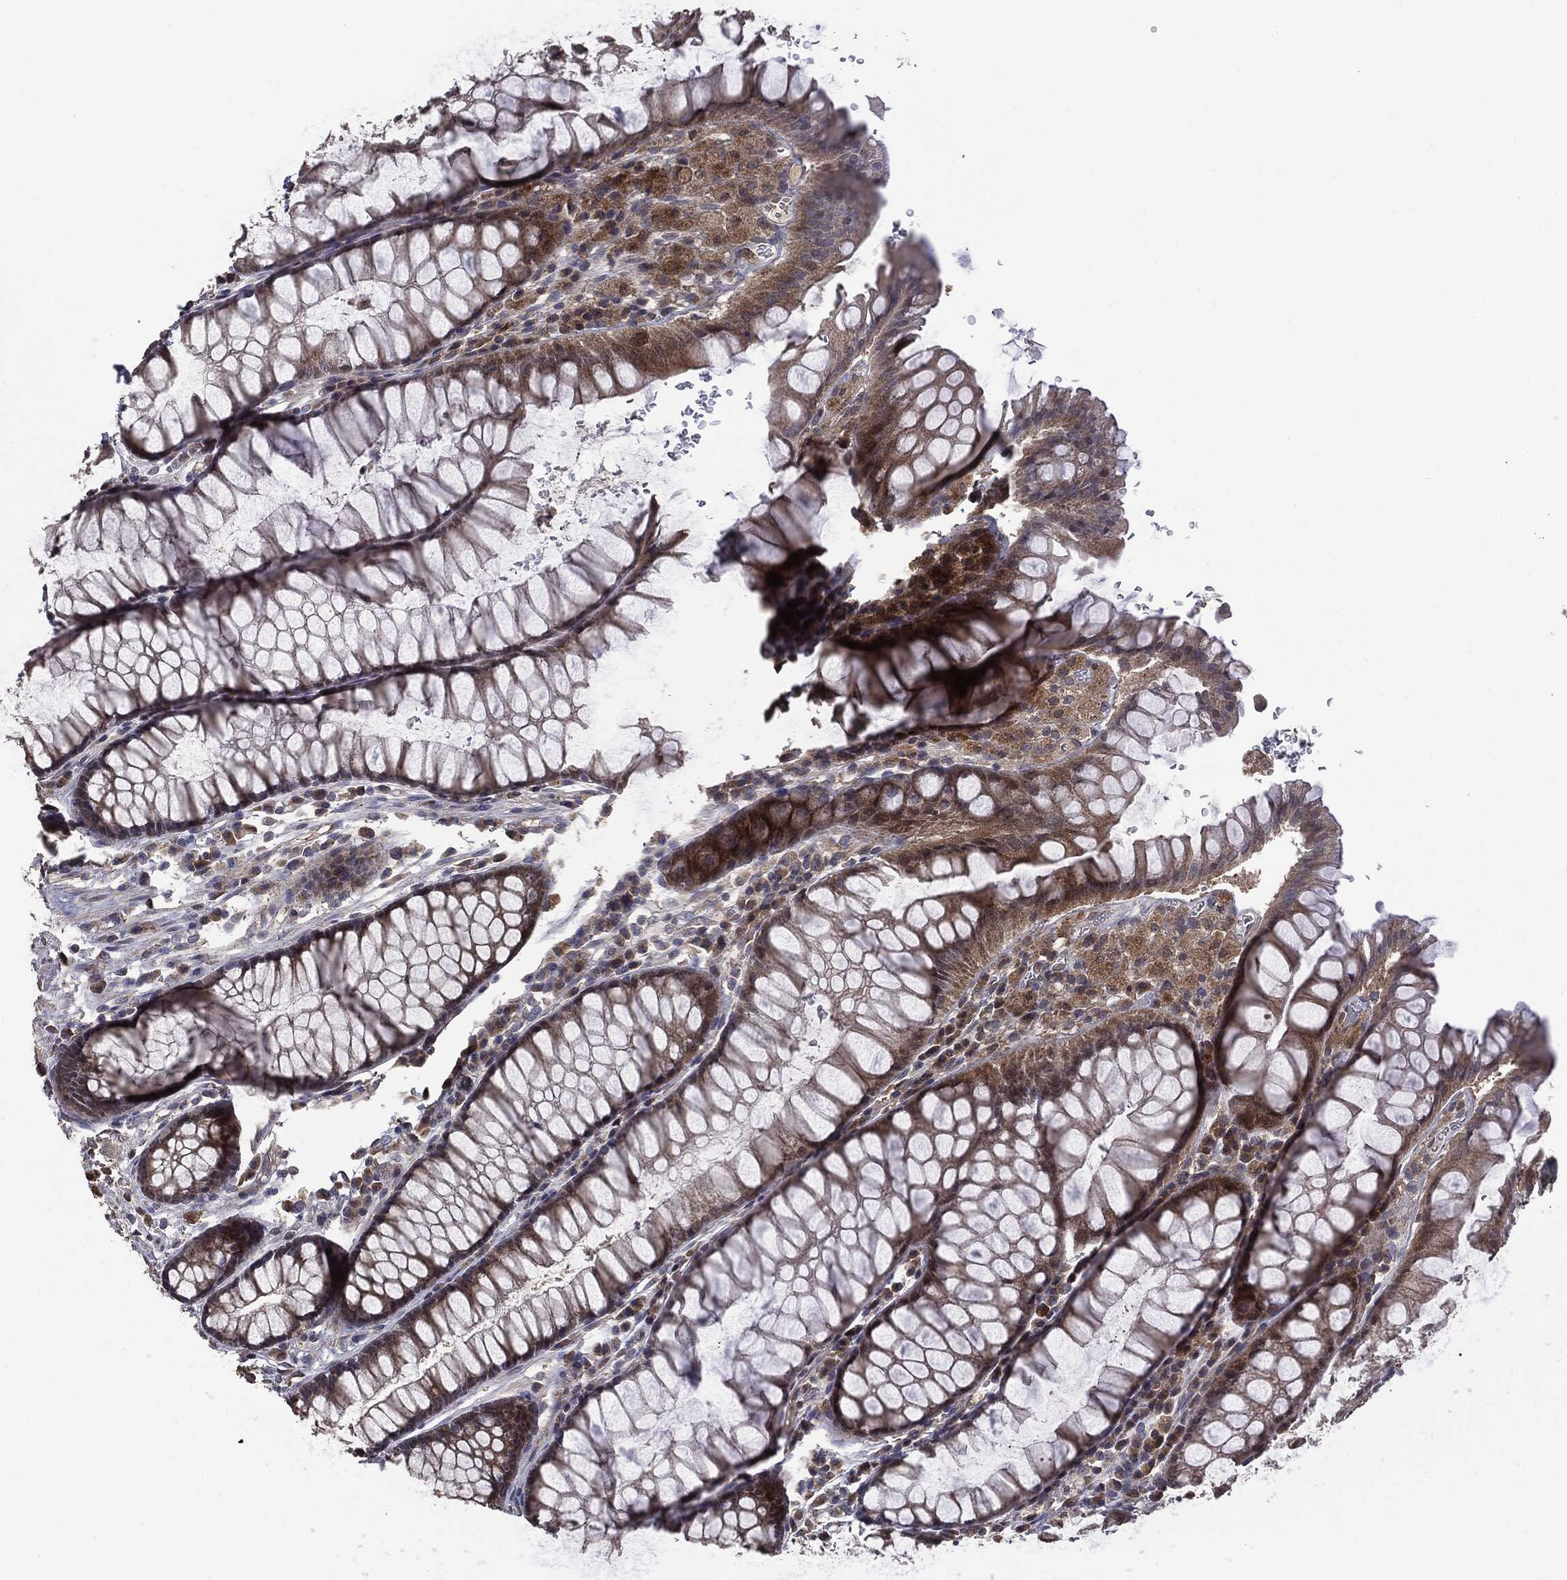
{"staining": {"intensity": "weak", "quantity": "25%-75%", "location": "cytoplasmic/membranous"}, "tissue": "rectum", "cell_type": "Glandular cells", "image_type": "normal", "snomed": [{"axis": "morphology", "description": "Normal tissue, NOS"}, {"axis": "topography", "description": "Rectum"}], "caption": "Immunohistochemical staining of normal human rectum shows weak cytoplasmic/membranous protein staining in approximately 25%-75% of glandular cells.", "gene": "MTOR", "patient": {"sex": "female", "age": 68}}